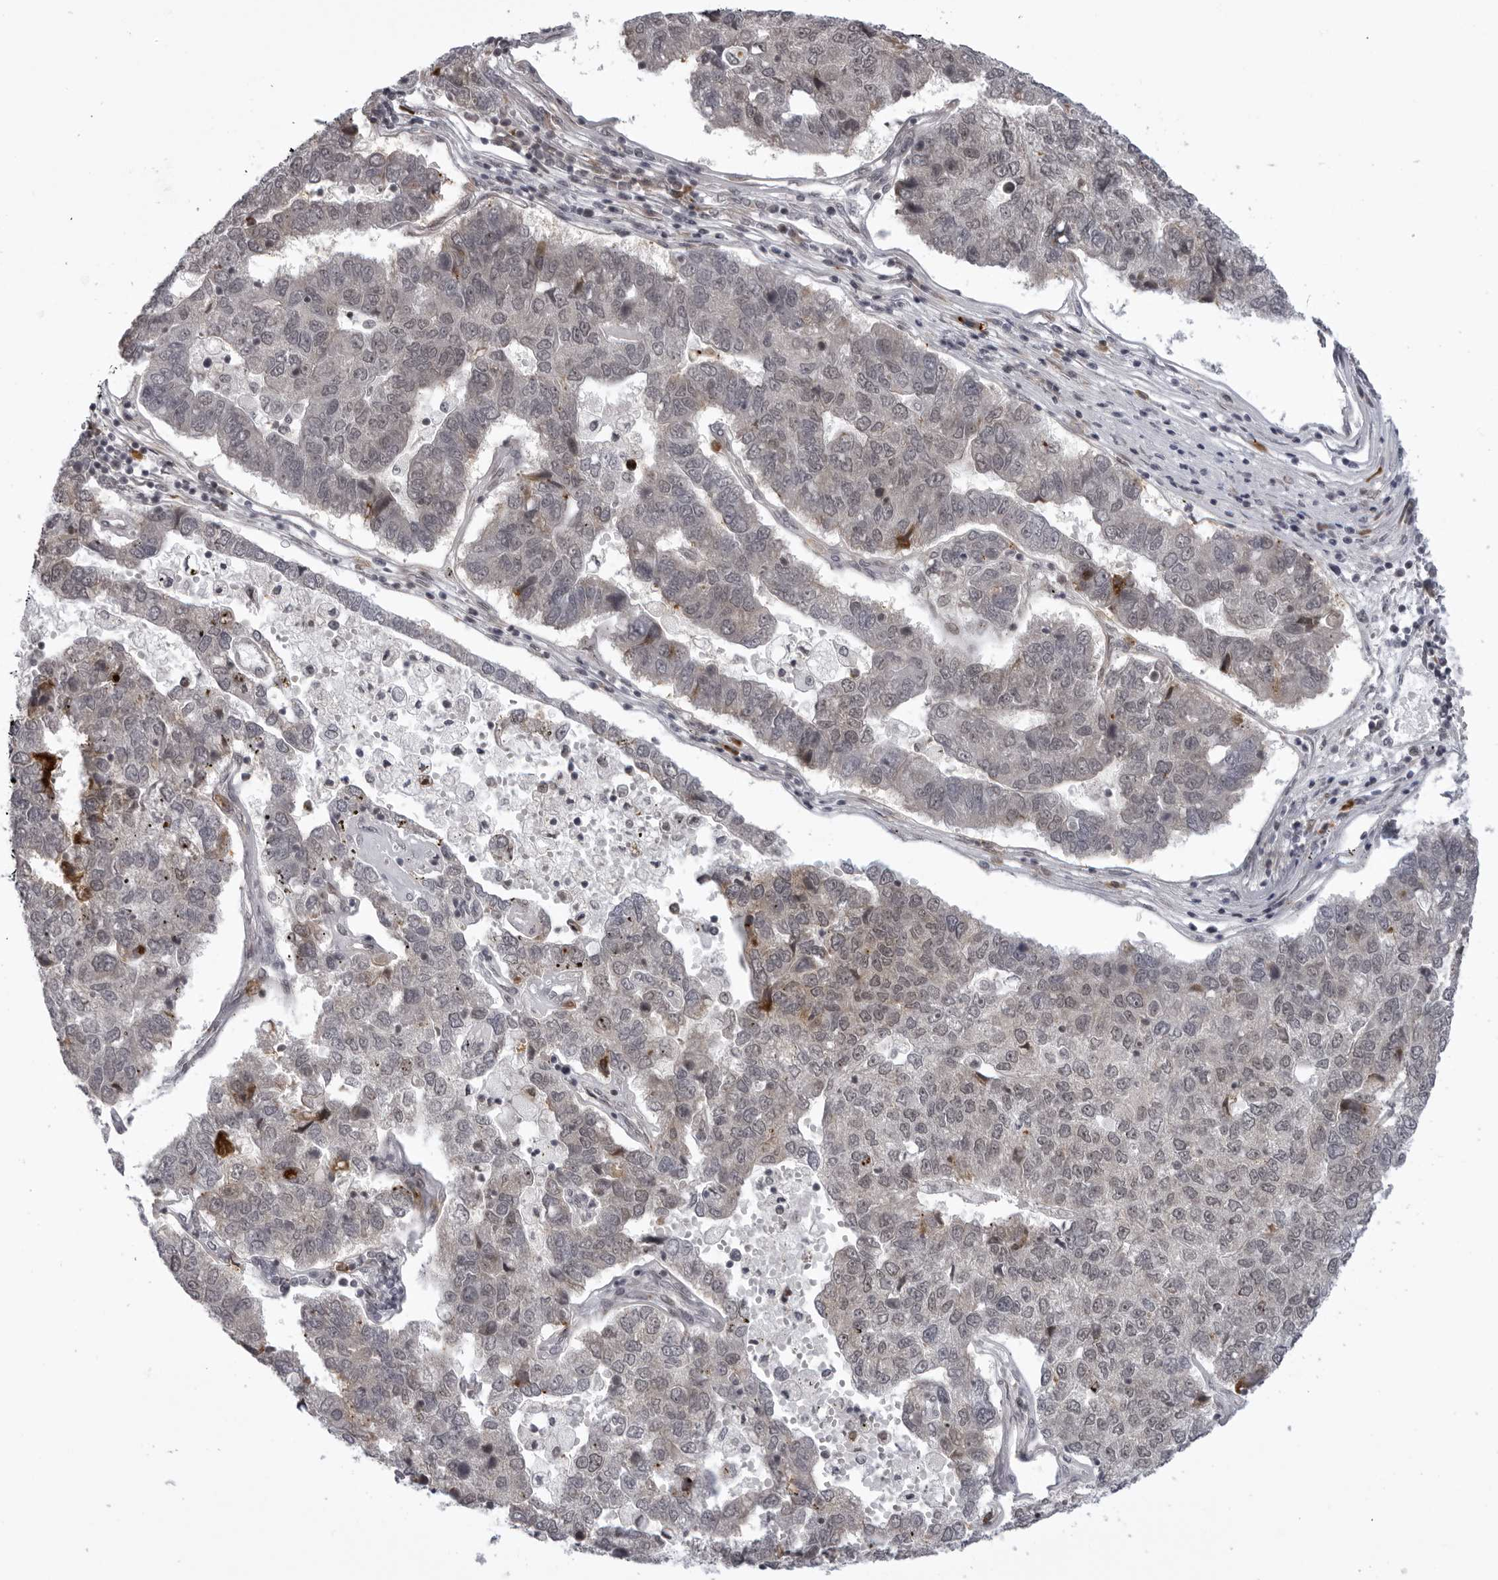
{"staining": {"intensity": "weak", "quantity": "25%-75%", "location": "cytoplasmic/membranous"}, "tissue": "pancreatic cancer", "cell_type": "Tumor cells", "image_type": "cancer", "snomed": [{"axis": "morphology", "description": "Adenocarcinoma, NOS"}, {"axis": "topography", "description": "Pancreas"}], "caption": "Weak cytoplasmic/membranous expression for a protein is appreciated in approximately 25%-75% of tumor cells of pancreatic cancer using immunohistochemistry.", "gene": "GCSAML", "patient": {"sex": "female", "age": 61}}